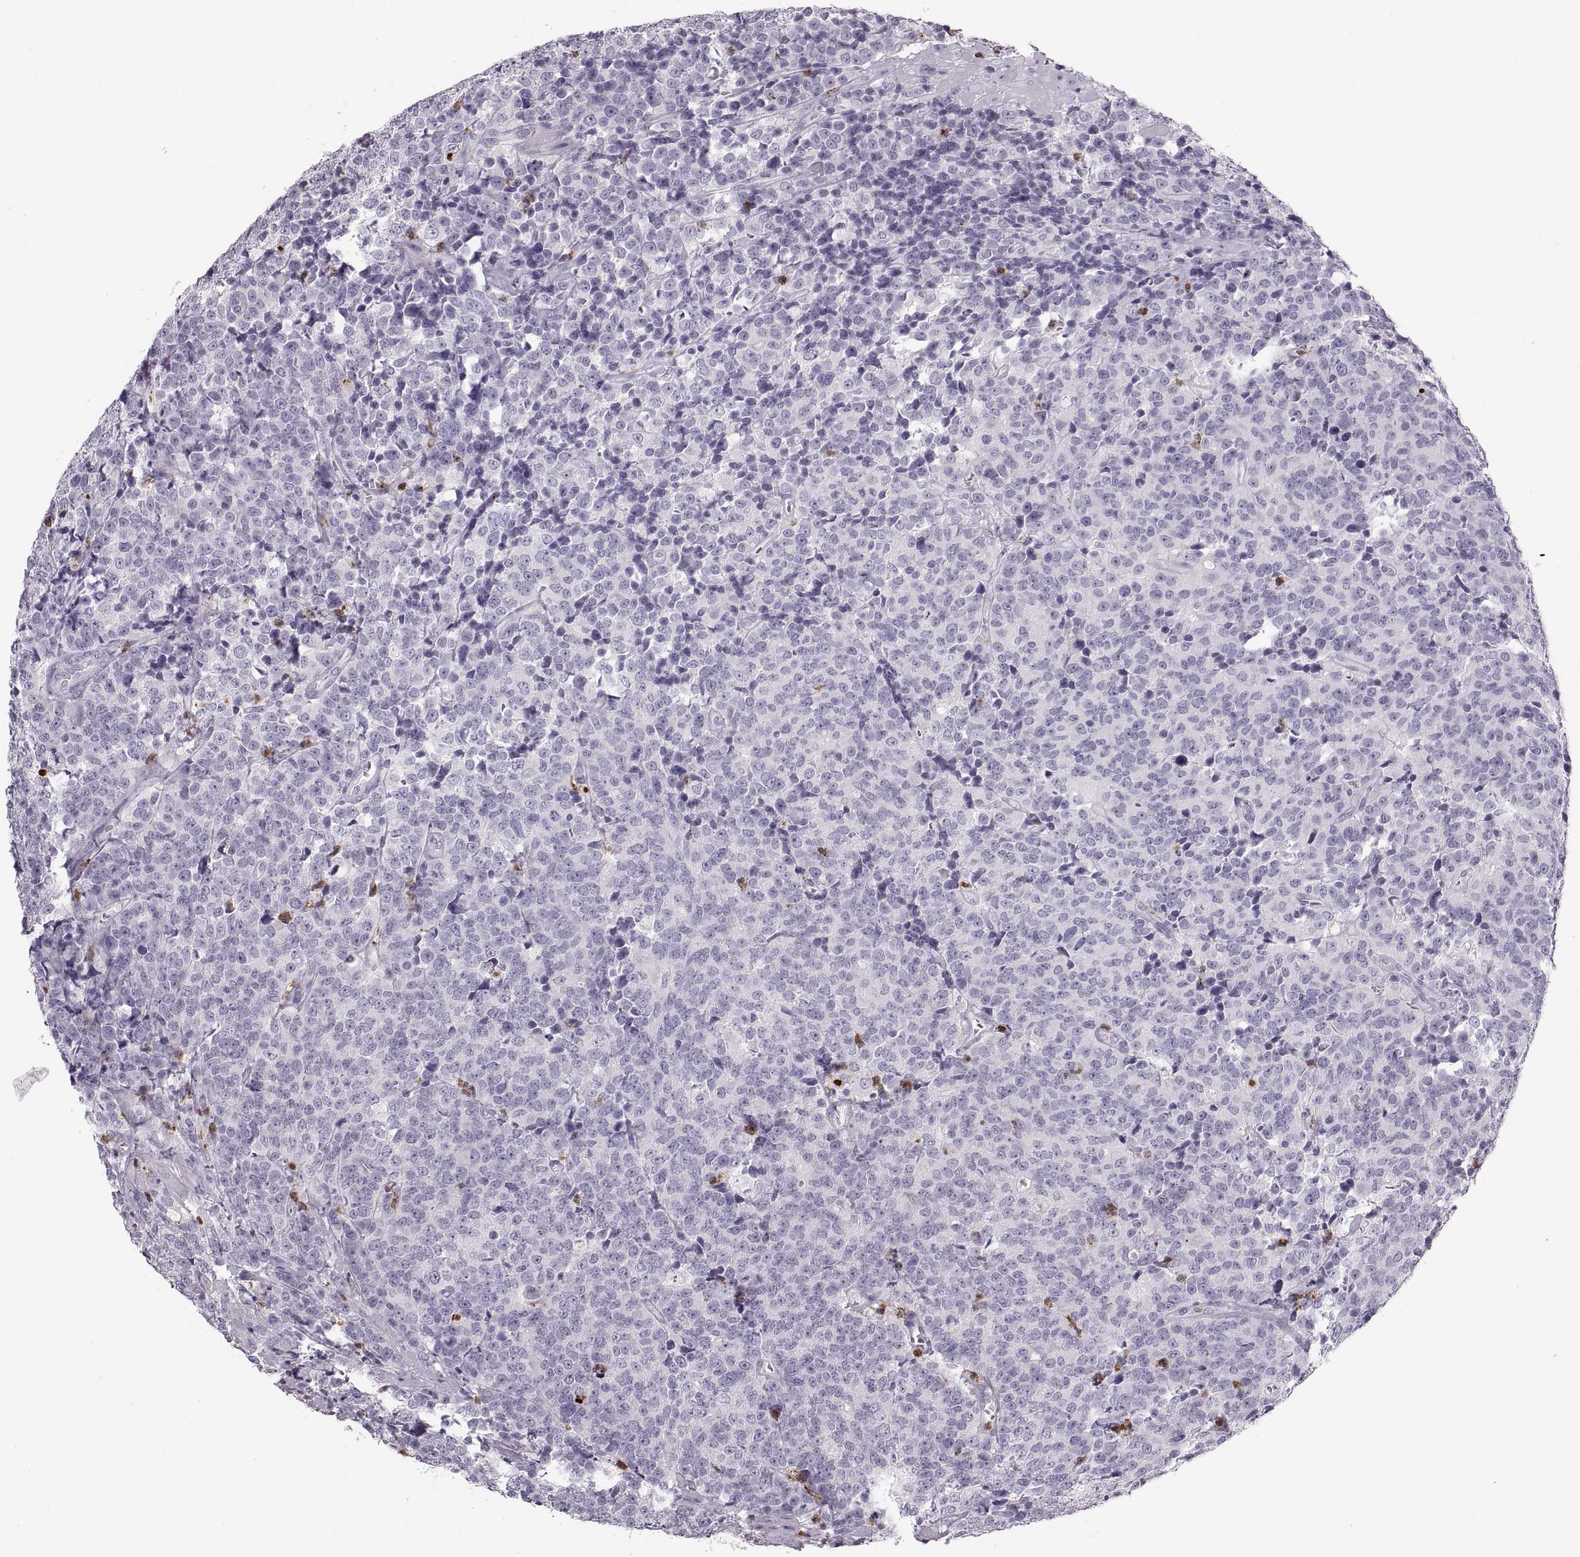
{"staining": {"intensity": "negative", "quantity": "none", "location": "none"}, "tissue": "prostate cancer", "cell_type": "Tumor cells", "image_type": "cancer", "snomed": [{"axis": "morphology", "description": "Adenocarcinoma, NOS"}, {"axis": "topography", "description": "Prostate"}], "caption": "High power microscopy image of an IHC micrograph of prostate cancer (adenocarcinoma), revealing no significant staining in tumor cells.", "gene": "MILR1", "patient": {"sex": "male", "age": 67}}